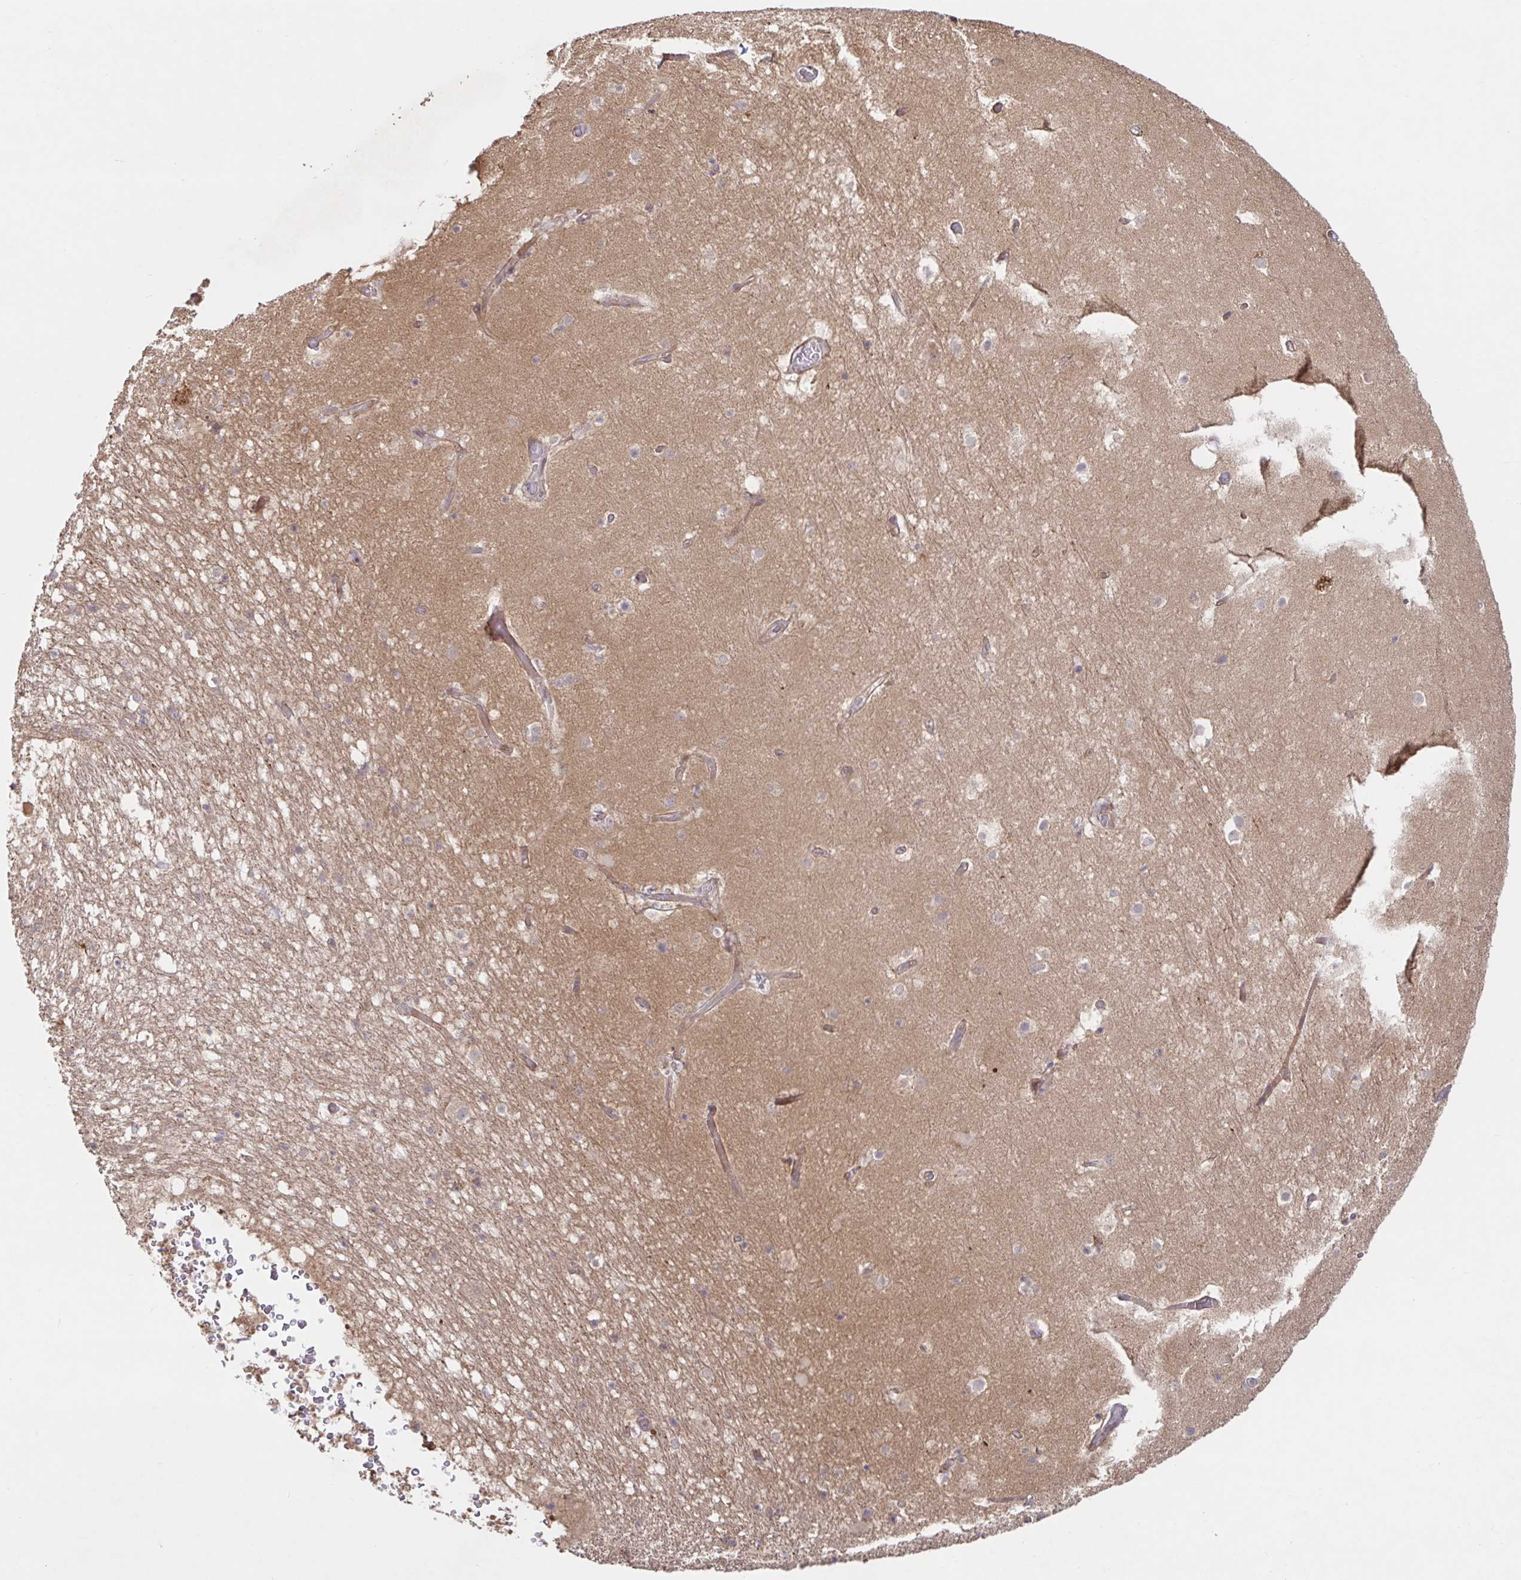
{"staining": {"intensity": "negative", "quantity": "none", "location": "none"}, "tissue": "hippocampus", "cell_type": "Glial cells", "image_type": "normal", "snomed": [{"axis": "morphology", "description": "Normal tissue, NOS"}, {"axis": "topography", "description": "Hippocampus"}], "caption": "A high-resolution photomicrograph shows immunohistochemistry (IHC) staining of benign hippocampus, which exhibits no significant expression in glial cells.", "gene": "AACS", "patient": {"sex": "female", "age": 52}}